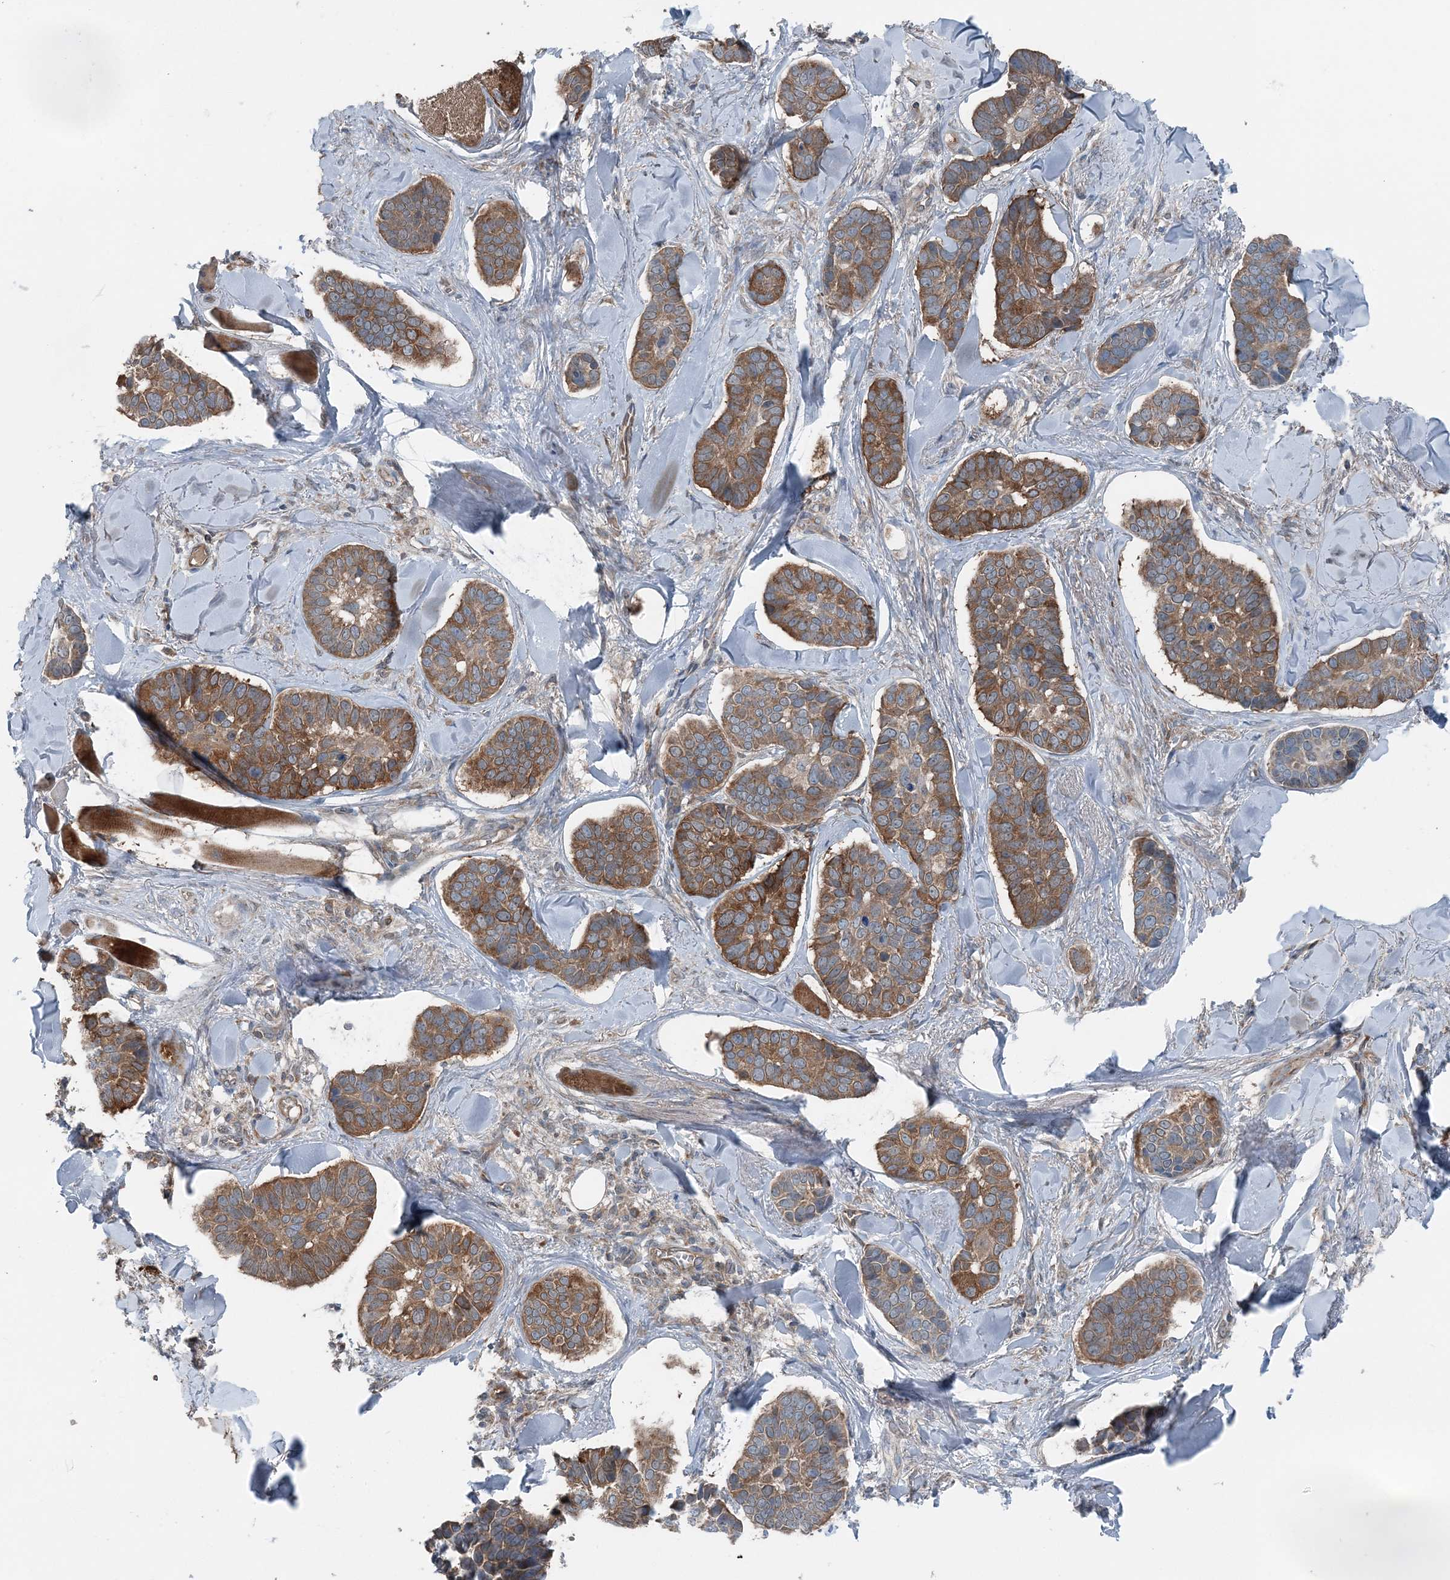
{"staining": {"intensity": "moderate", "quantity": ">75%", "location": "cytoplasmic/membranous"}, "tissue": "skin cancer", "cell_type": "Tumor cells", "image_type": "cancer", "snomed": [{"axis": "morphology", "description": "Basal cell carcinoma"}, {"axis": "topography", "description": "Skin"}], "caption": "A medium amount of moderate cytoplasmic/membranous staining is identified in about >75% of tumor cells in basal cell carcinoma (skin) tissue. Nuclei are stained in blue.", "gene": "ASNSD1", "patient": {"sex": "male", "age": 62}}